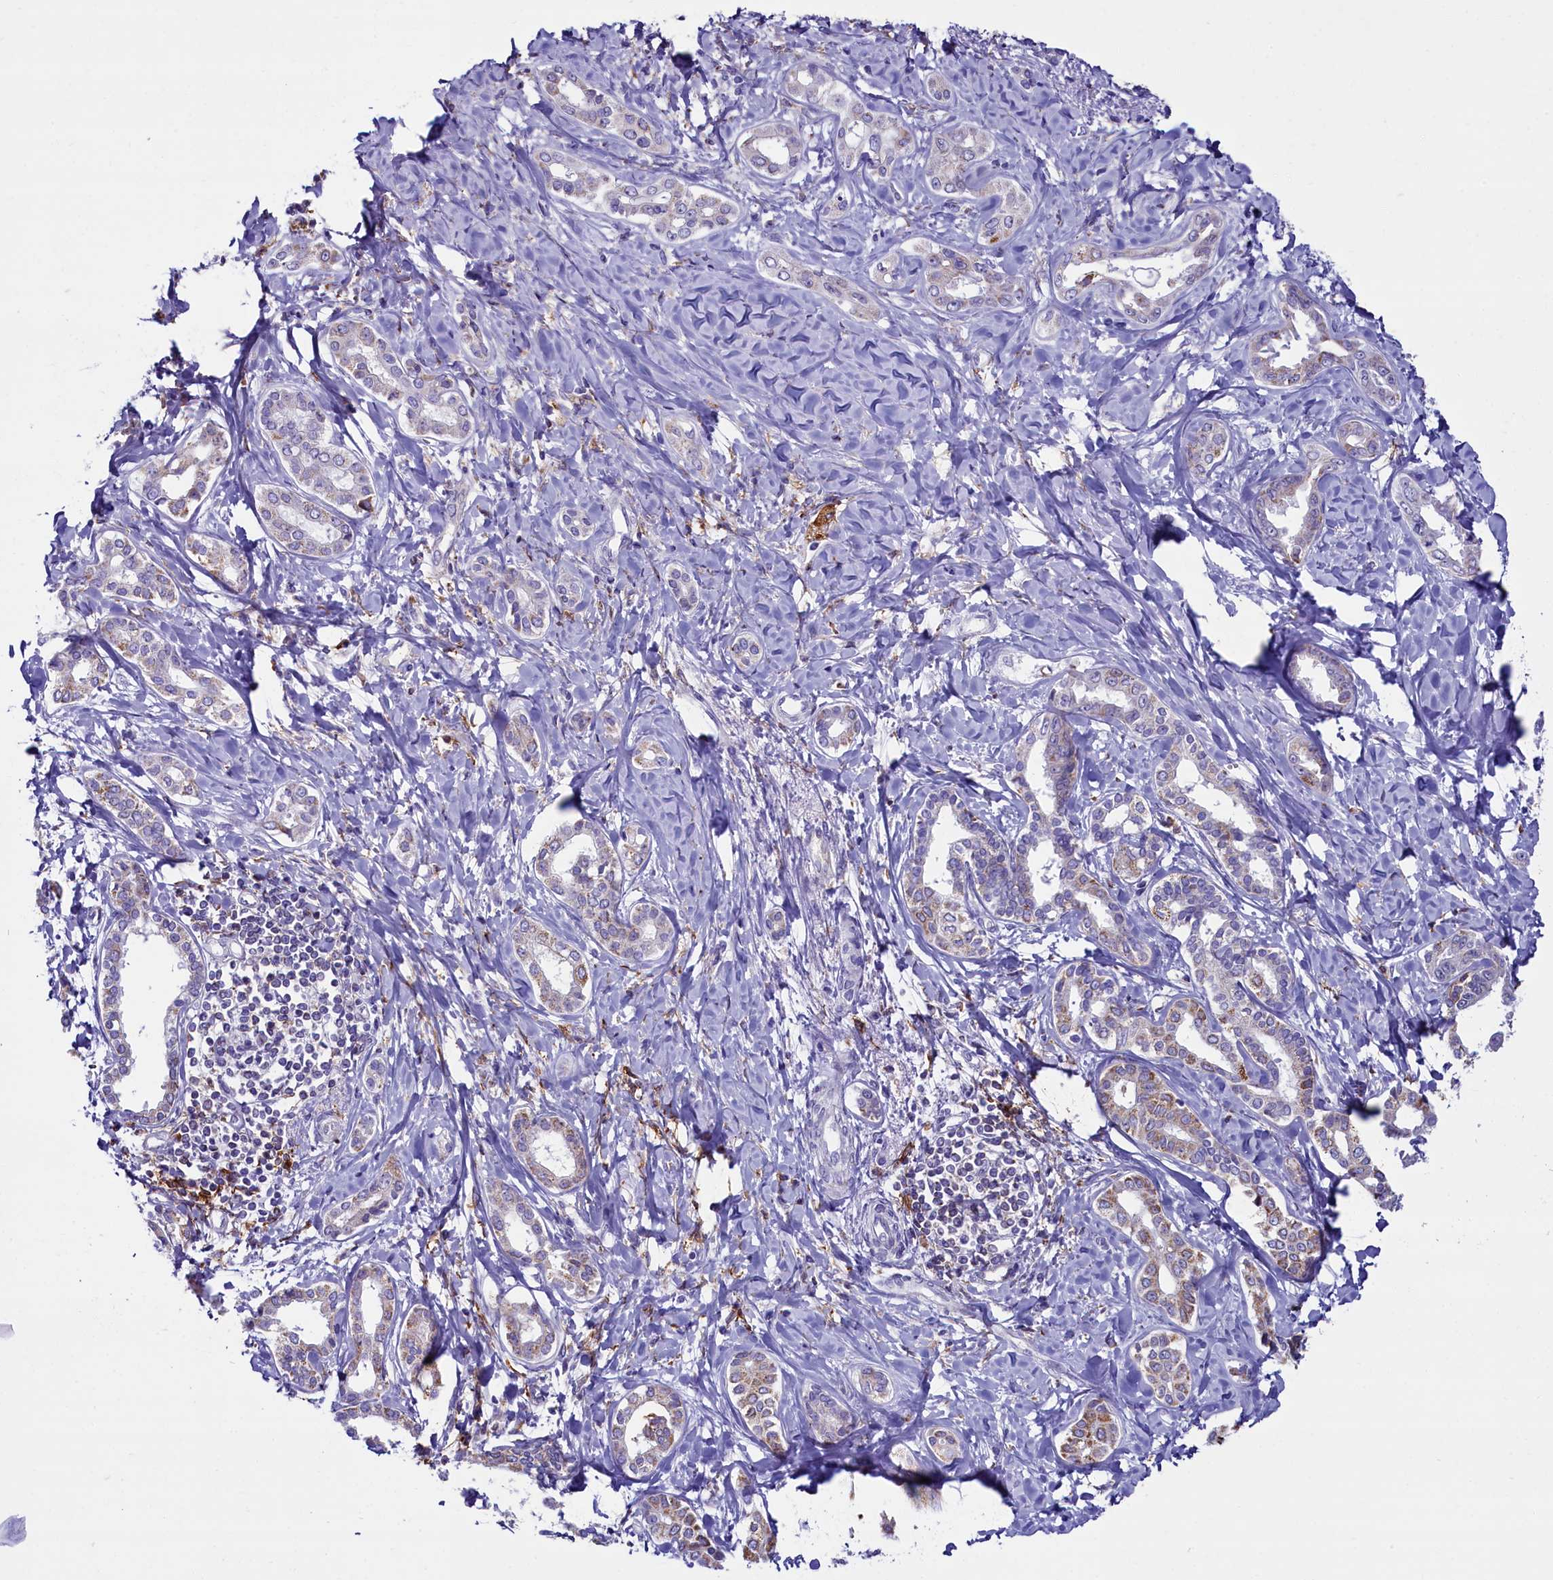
{"staining": {"intensity": "weak", "quantity": "<25%", "location": "cytoplasmic/membranous"}, "tissue": "liver cancer", "cell_type": "Tumor cells", "image_type": "cancer", "snomed": [{"axis": "morphology", "description": "Cholangiocarcinoma"}, {"axis": "topography", "description": "Liver"}], "caption": "Immunohistochemistry (IHC) micrograph of liver cancer (cholangiocarcinoma) stained for a protein (brown), which exhibits no positivity in tumor cells.", "gene": "IL20RA", "patient": {"sex": "female", "age": 77}}